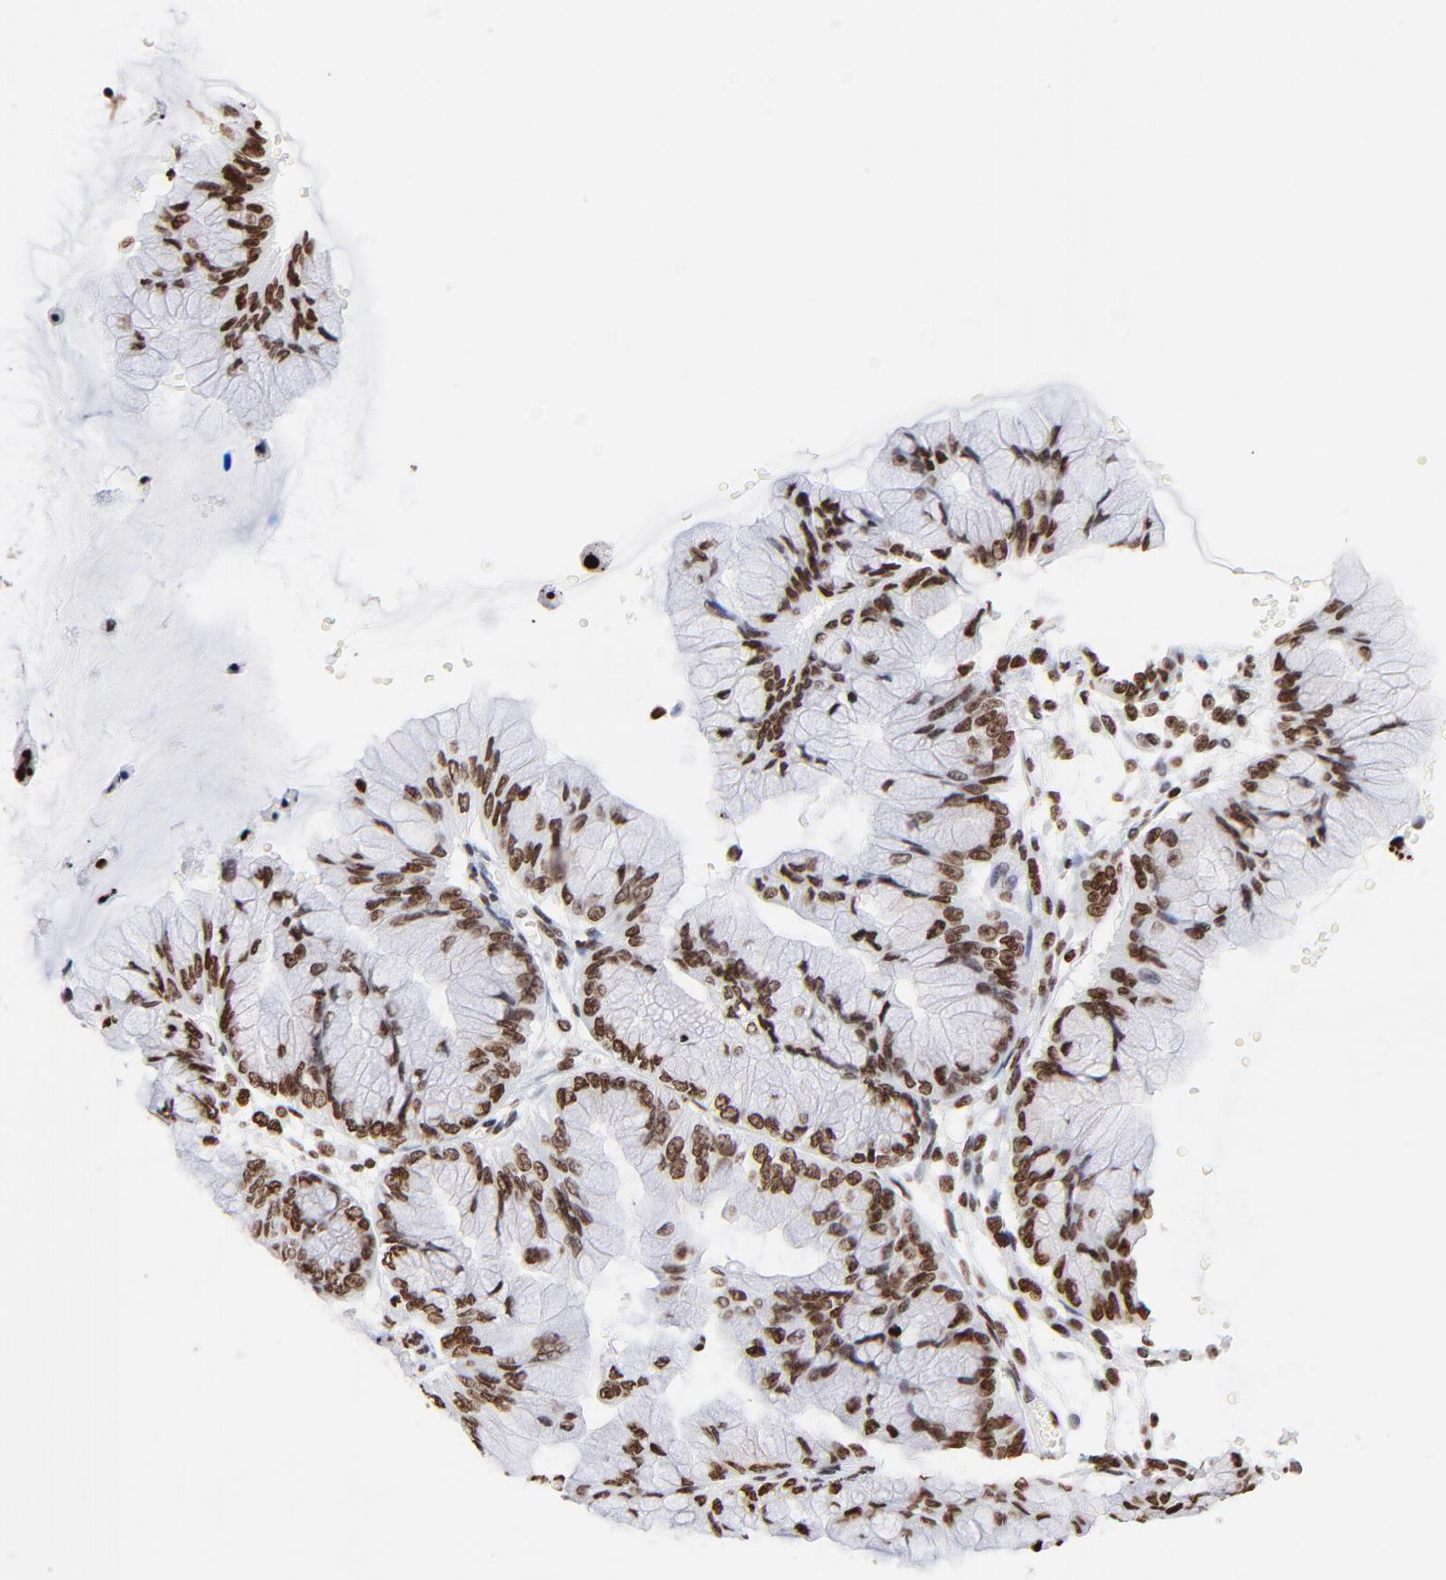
{"staining": {"intensity": "strong", "quantity": ">75%", "location": "nuclear"}, "tissue": "ovarian cancer", "cell_type": "Tumor cells", "image_type": "cancer", "snomed": [{"axis": "morphology", "description": "Cystadenocarcinoma, mucinous, NOS"}, {"axis": "topography", "description": "Ovary"}], "caption": "High-magnification brightfield microscopy of ovarian cancer (mucinous cystadenocarcinoma) stained with DAB (3,3'-diaminobenzidine) (brown) and counterstained with hematoxylin (blue). tumor cells exhibit strong nuclear expression is identified in about>75% of cells.", "gene": "FBH1", "patient": {"sex": "female", "age": 63}}